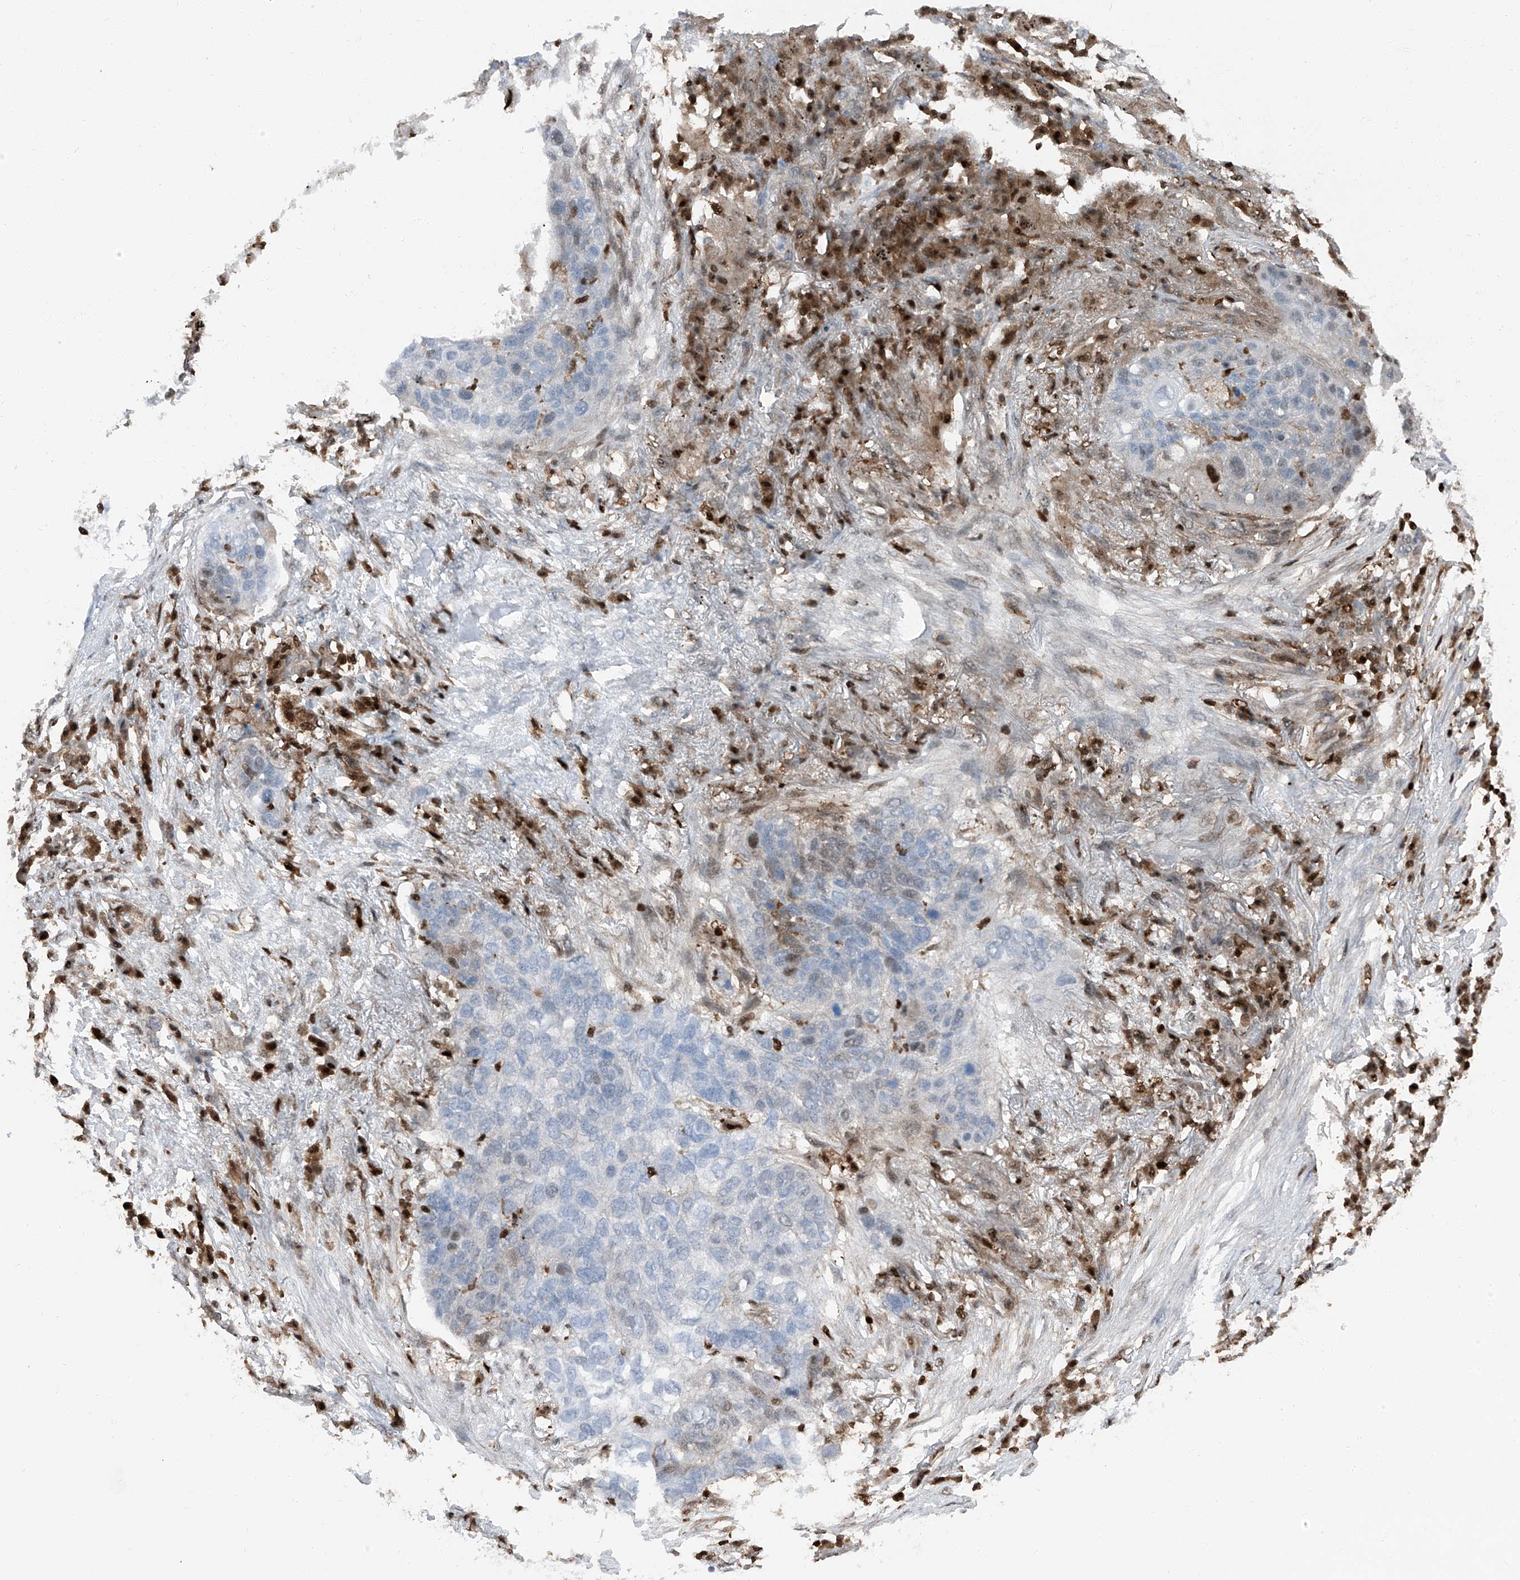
{"staining": {"intensity": "negative", "quantity": "none", "location": "none"}, "tissue": "lung cancer", "cell_type": "Tumor cells", "image_type": "cancer", "snomed": [{"axis": "morphology", "description": "Squamous cell carcinoma, NOS"}, {"axis": "topography", "description": "Lung"}], "caption": "High power microscopy image of an IHC photomicrograph of lung squamous cell carcinoma, revealing no significant expression in tumor cells. (Brightfield microscopy of DAB (3,3'-diaminobenzidine) immunohistochemistry (IHC) at high magnification).", "gene": "PSMB10", "patient": {"sex": "female", "age": 63}}